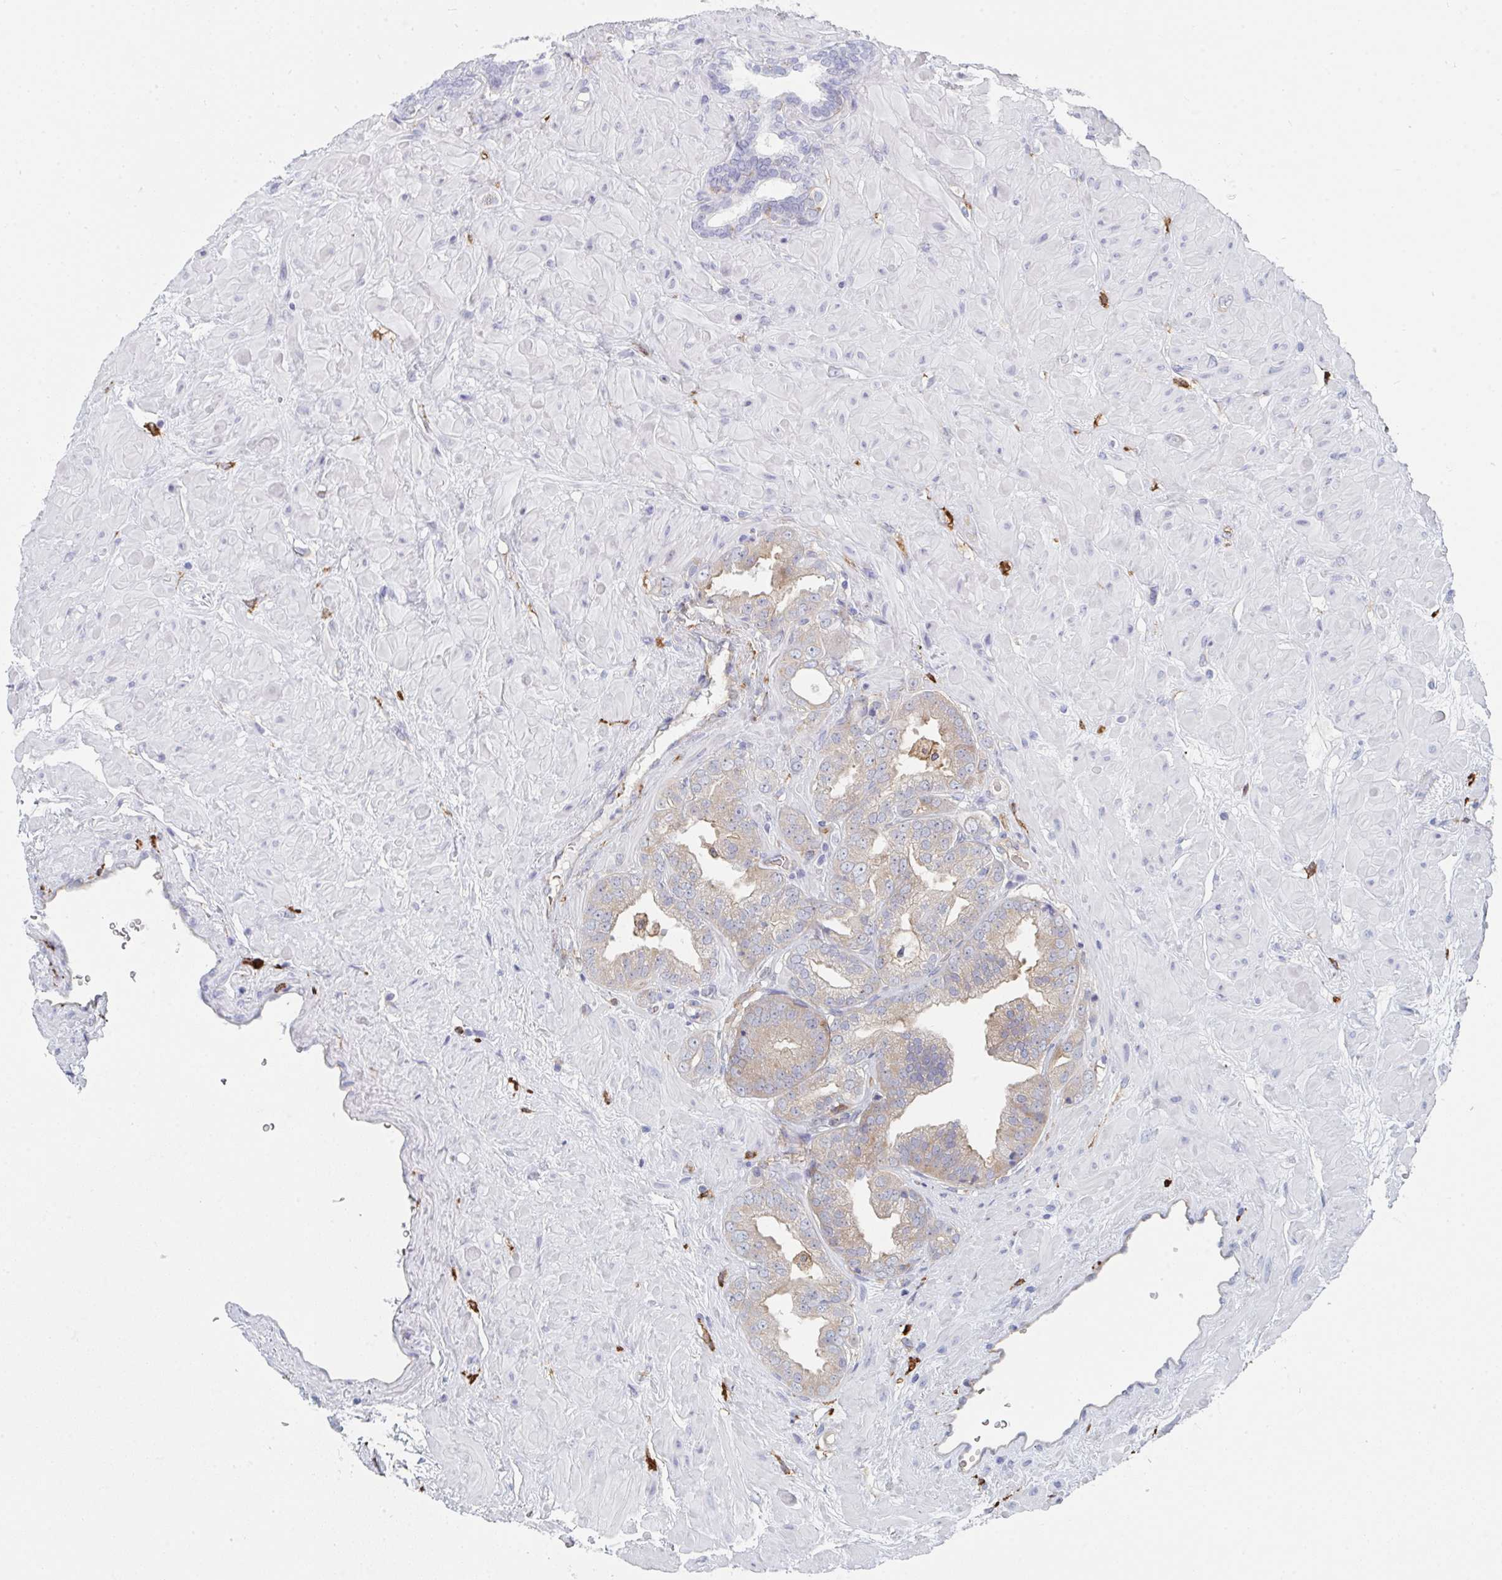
{"staining": {"intensity": "weak", "quantity": "<25%", "location": "cytoplasmic/membranous"}, "tissue": "prostate cancer", "cell_type": "Tumor cells", "image_type": "cancer", "snomed": [{"axis": "morphology", "description": "Adenocarcinoma, High grade"}, {"axis": "topography", "description": "Prostate"}], "caption": "Human prostate adenocarcinoma (high-grade) stained for a protein using IHC shows no expression in tumor cells.", "gene": "DAB2", "patient": {"sex": "male", "age": 68}}